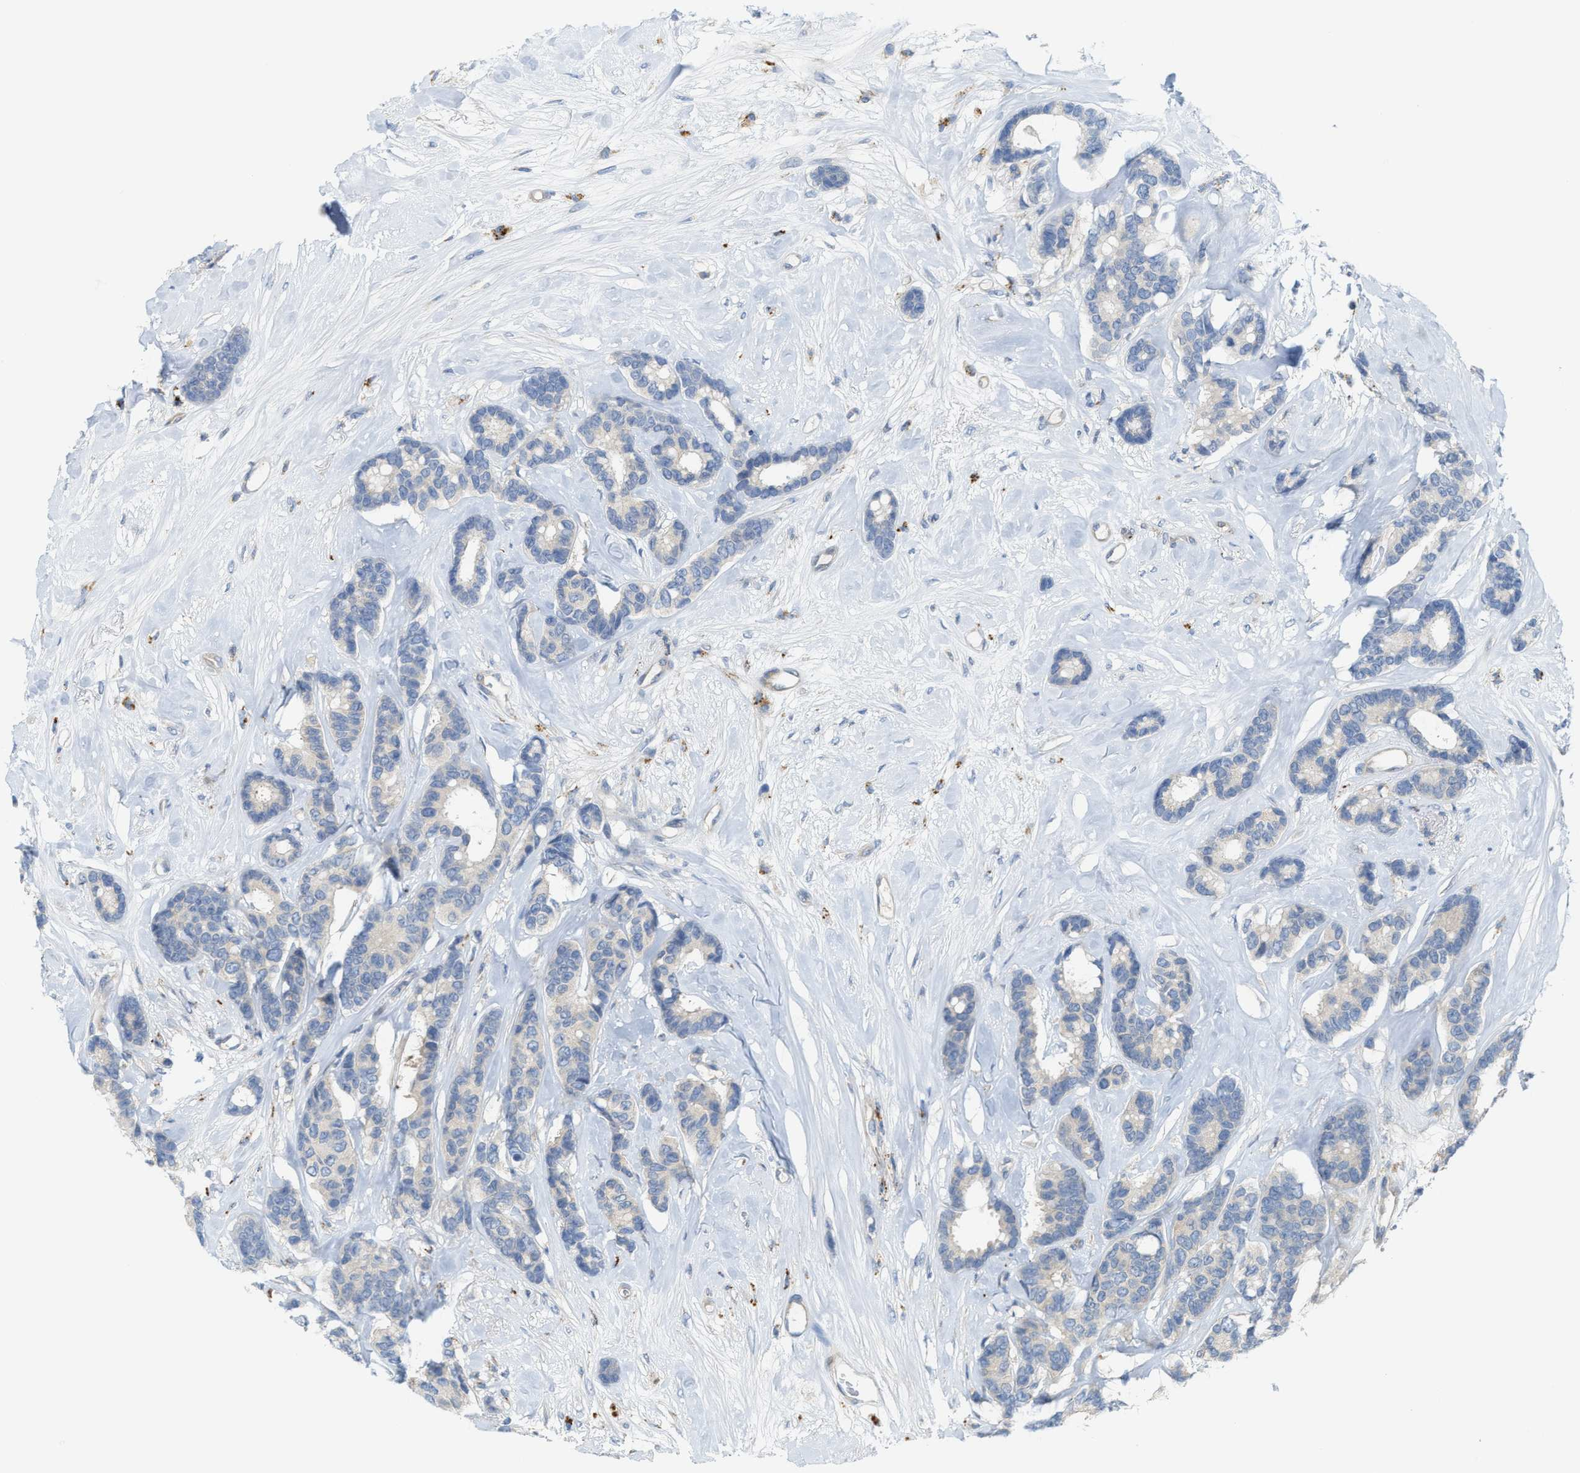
{"staining": {"intensity": "negative", "quantity": "none", "location": "none"}, "tissue": "breast cancer", "cell_type": "Tumor cells", "image_type": "cancer", "snomed": [{"axis": "morphology", "description": "Duct carcinoma"}, {"axis": "topography", "description": "Breast"}], "caption": "High magnification brightfield microscopy of breast infiltrating ductal carcinoma stained with DAB (3,3'-diaminobenzidine) (brown) and counterstained with hematoxylin (blue): tumor cells show no significant staining. The staining is performed using DAB brown chromogen with nuclei counter-stained in using hematoxylin.", "gene": "KLHDC10", "patient": {"sex": "female", "age": 87}}